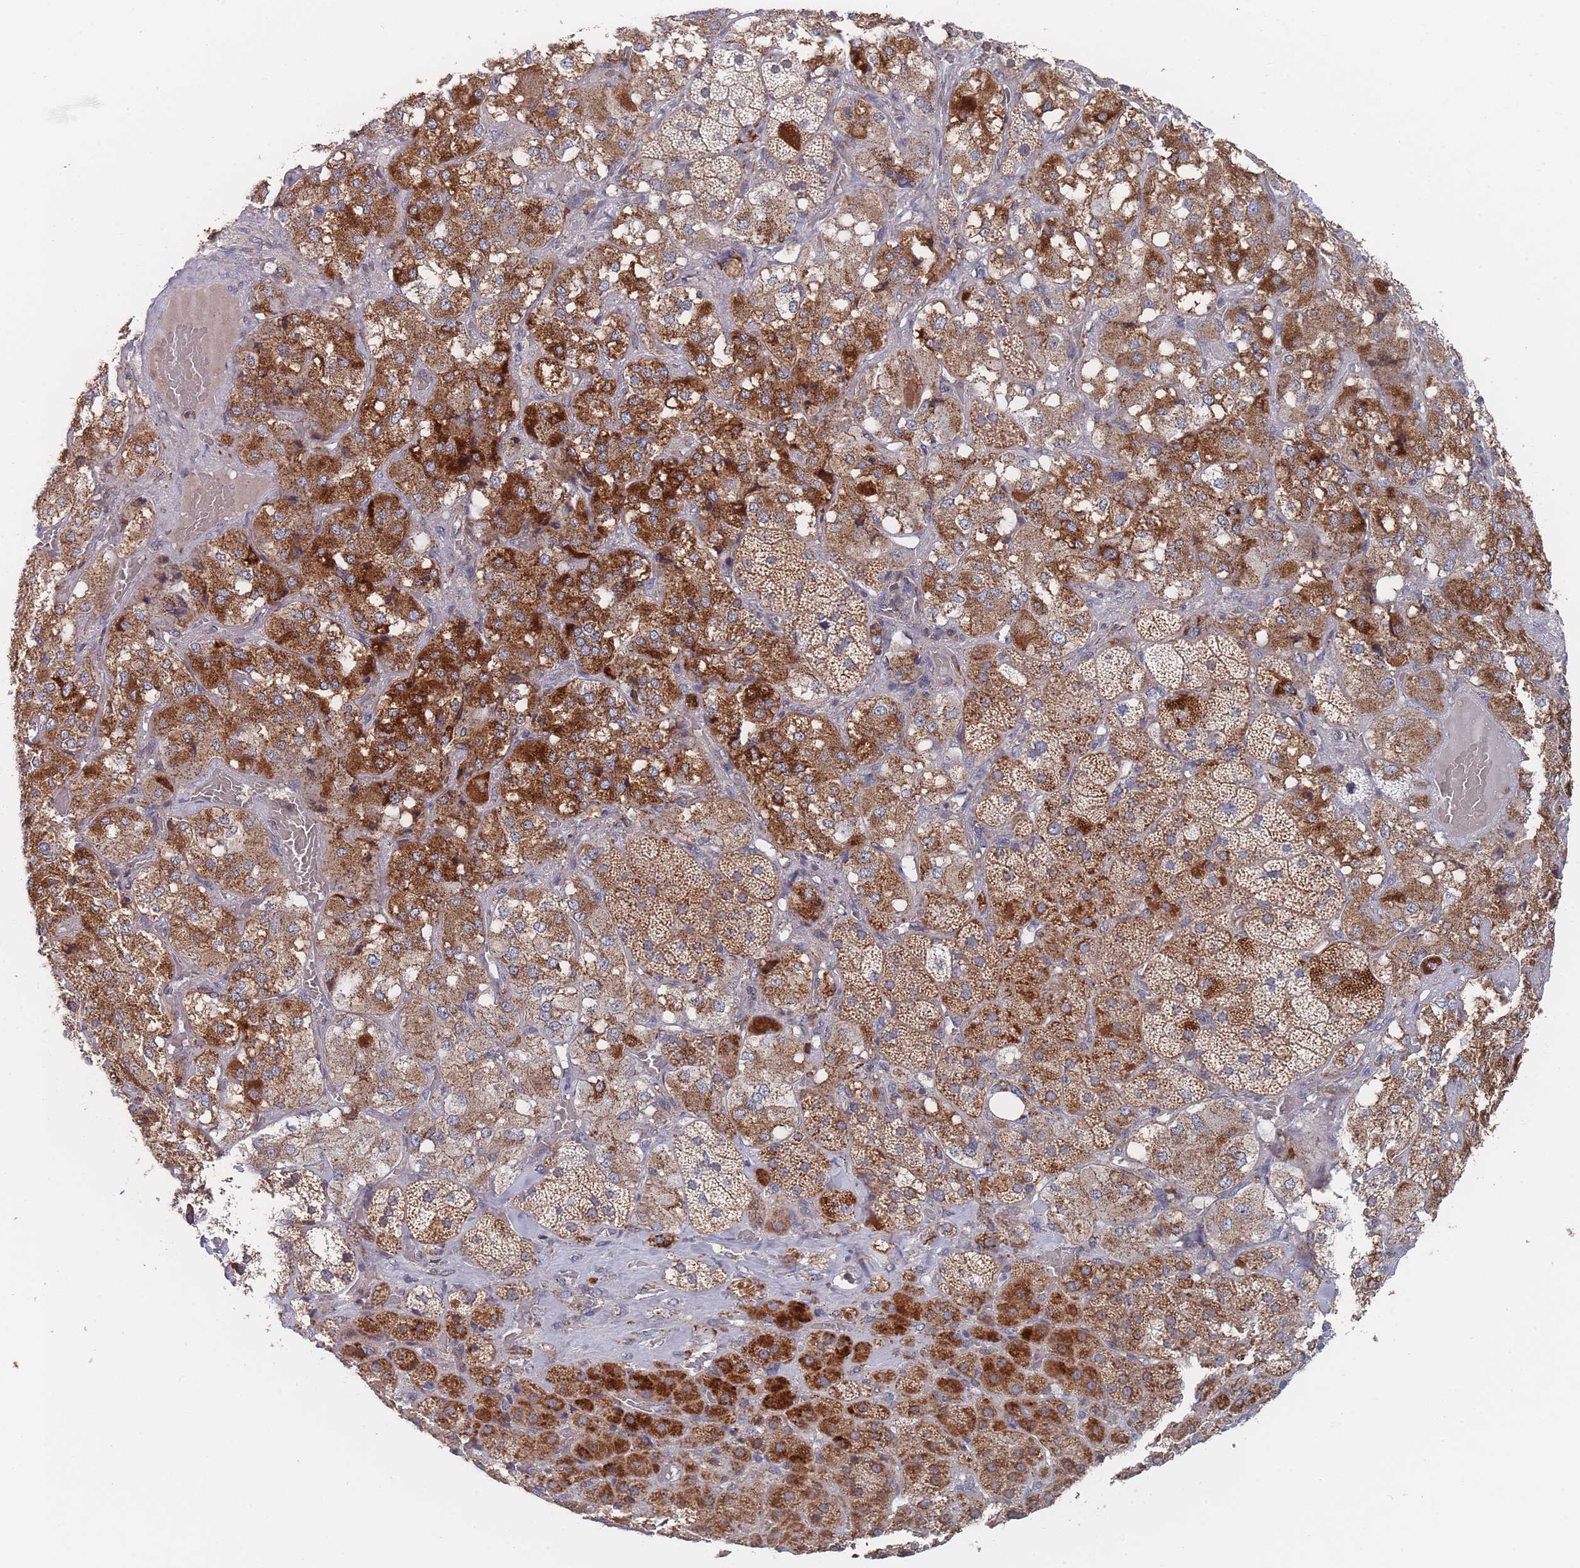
{"staining": {"intensity": "strong", "quantity": "25%-75%", "location": "cytoplasmic/membranous"}, "tissue": "adrenal gland", "cell_type": "Glandular cells", "image_type": "normal", "snomed": [{"axis": "morphology", "description": "Normal tissue, NOS"}, {"axis": "topography", "description": "Adrenal gland"}], "caption": "Protein positivity by IHC displays strong cytoplasmic/membranous staining in about 25%-75% of glandular cells in normal adrenal gland. Using DAB (3,3'-diaminobenzidine) (brown) and hematoxylin (blue) stains, captured at high magnification using brightfield microscopy.", "gene": "IKZF4", "patient": {"sex": "male", "age": 57}}